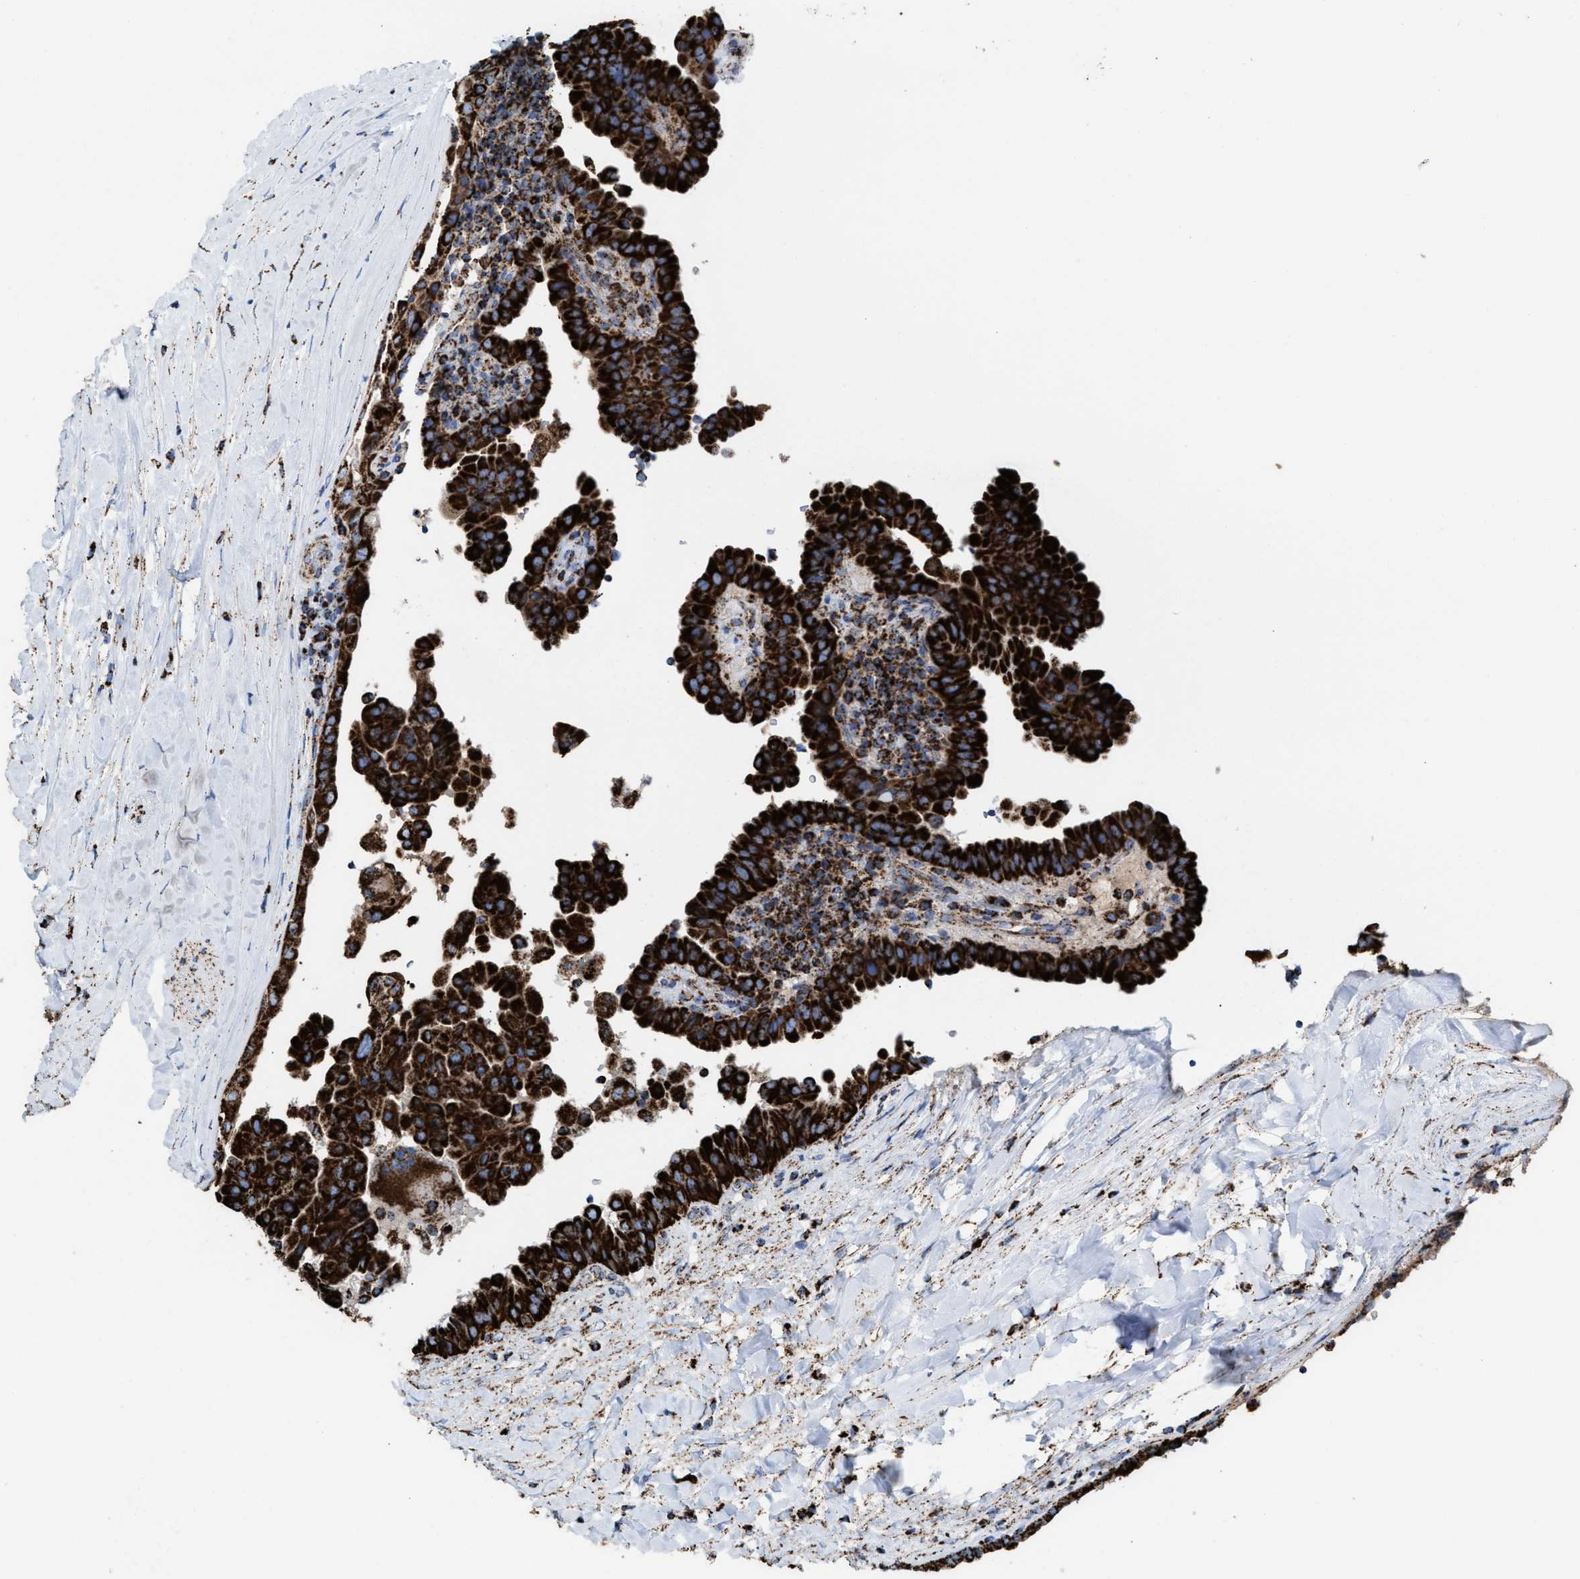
{"staining": {"intensity": "strong", "quantity": ">75%", "location": "cytoplasmic/membranous"}, "tissue": "thyroid cancer", "cell_type": "Tumor cells", "image_type": "cancer", "snomed": [{"axis": "morphology", "description": "Papillary adenocarcinoma, NOS"}, {"axis": "topography", "description": "Thyroid gland"}], "caption": "Protein expression by IHC shows strong cytoplasmic/membranous staining in approximately >75% of tumor cells in thyroid cancer (papillary adenocarcinoma).", "gene": "ECHS1", "patient": {"sex": "male", "age": 33}}